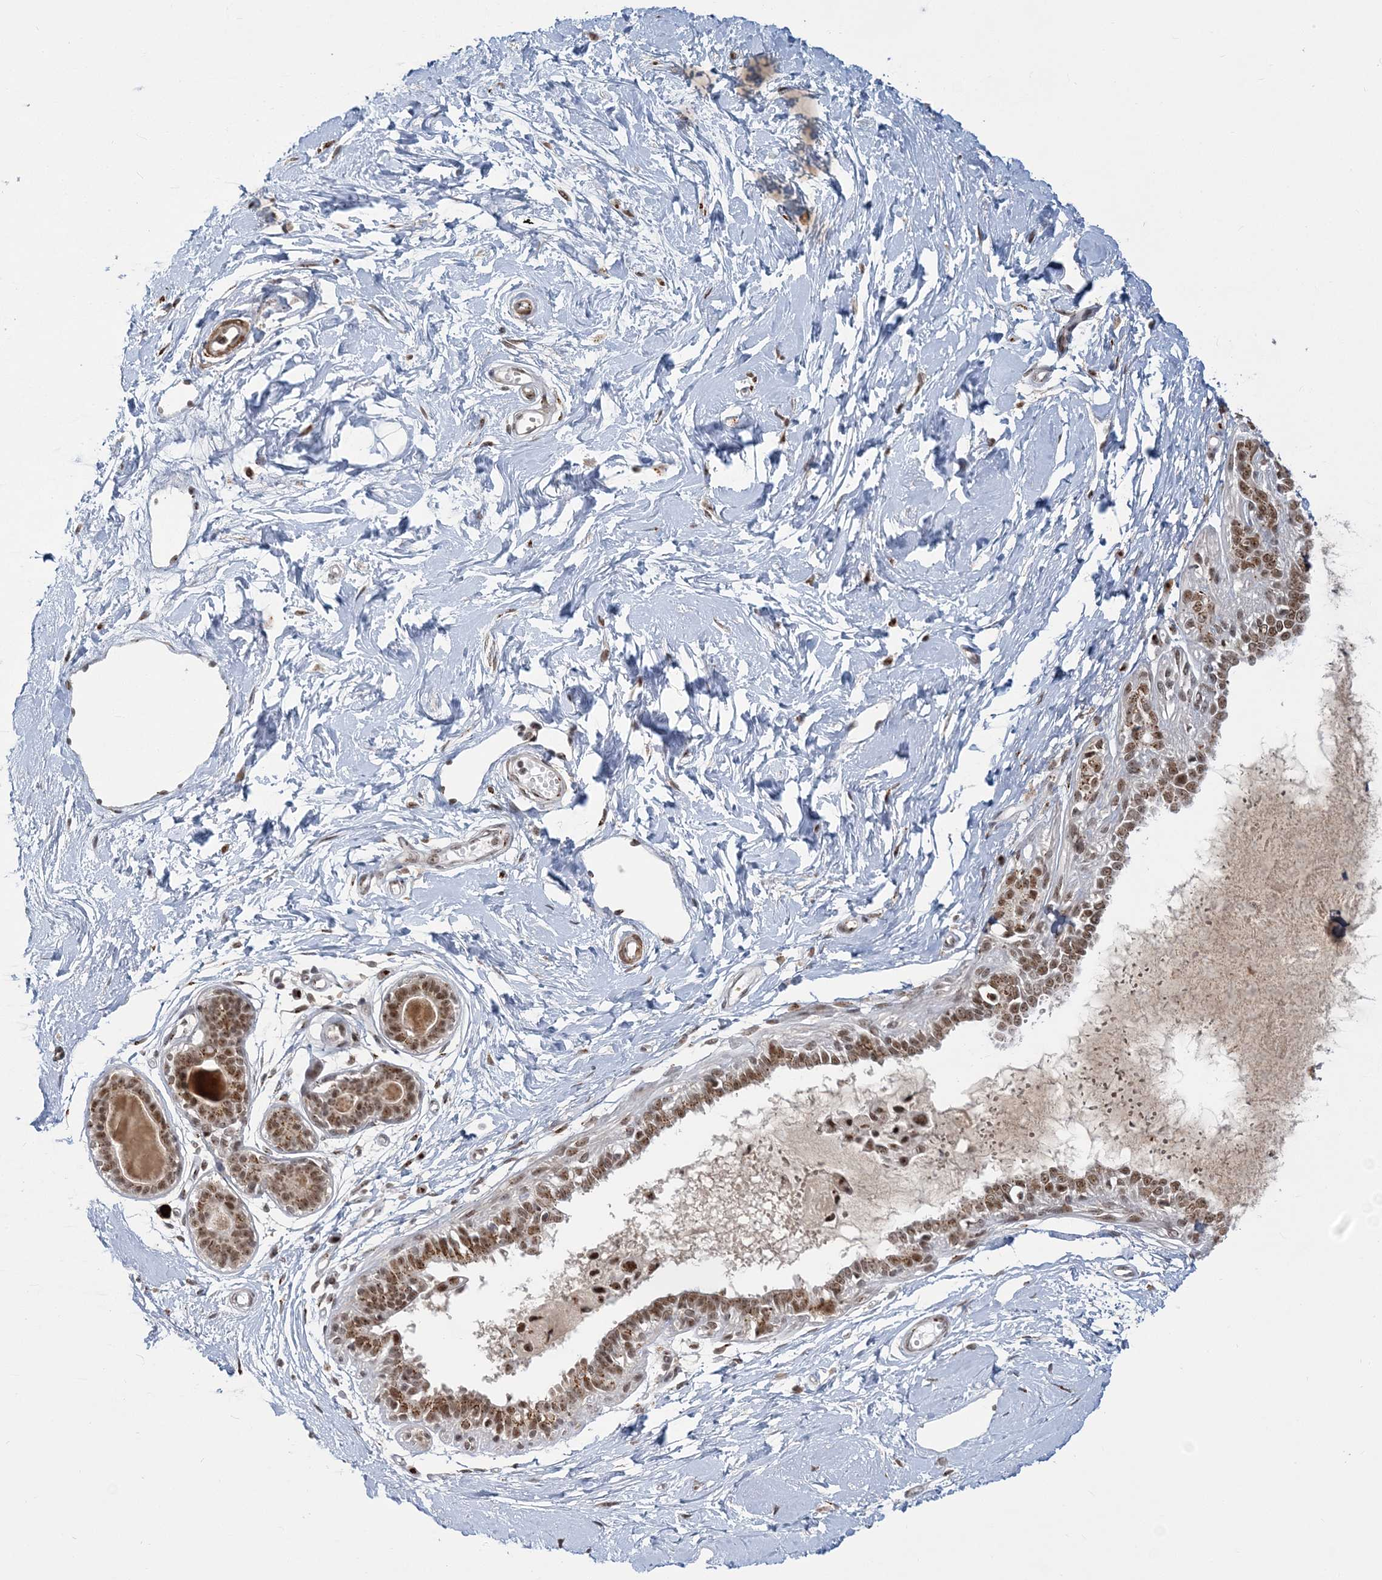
{"staining": {"intensity": "negative", "quantity": "none", "location": "none"}, "tissue": "breast", "cell_type": "Adipocytes", "image_type": "normal", "snomed": [{"axis": "morphology", "description": "Normal tissue, NOS"}, {"axis": "topography", "description": "Breast"}], "caption": "An IHC micrograph of benign breast is shown. There is no staining in adipocytes of breast.", "gene": "PLRG1", "patient": {"sex": "female", "age": 45}}